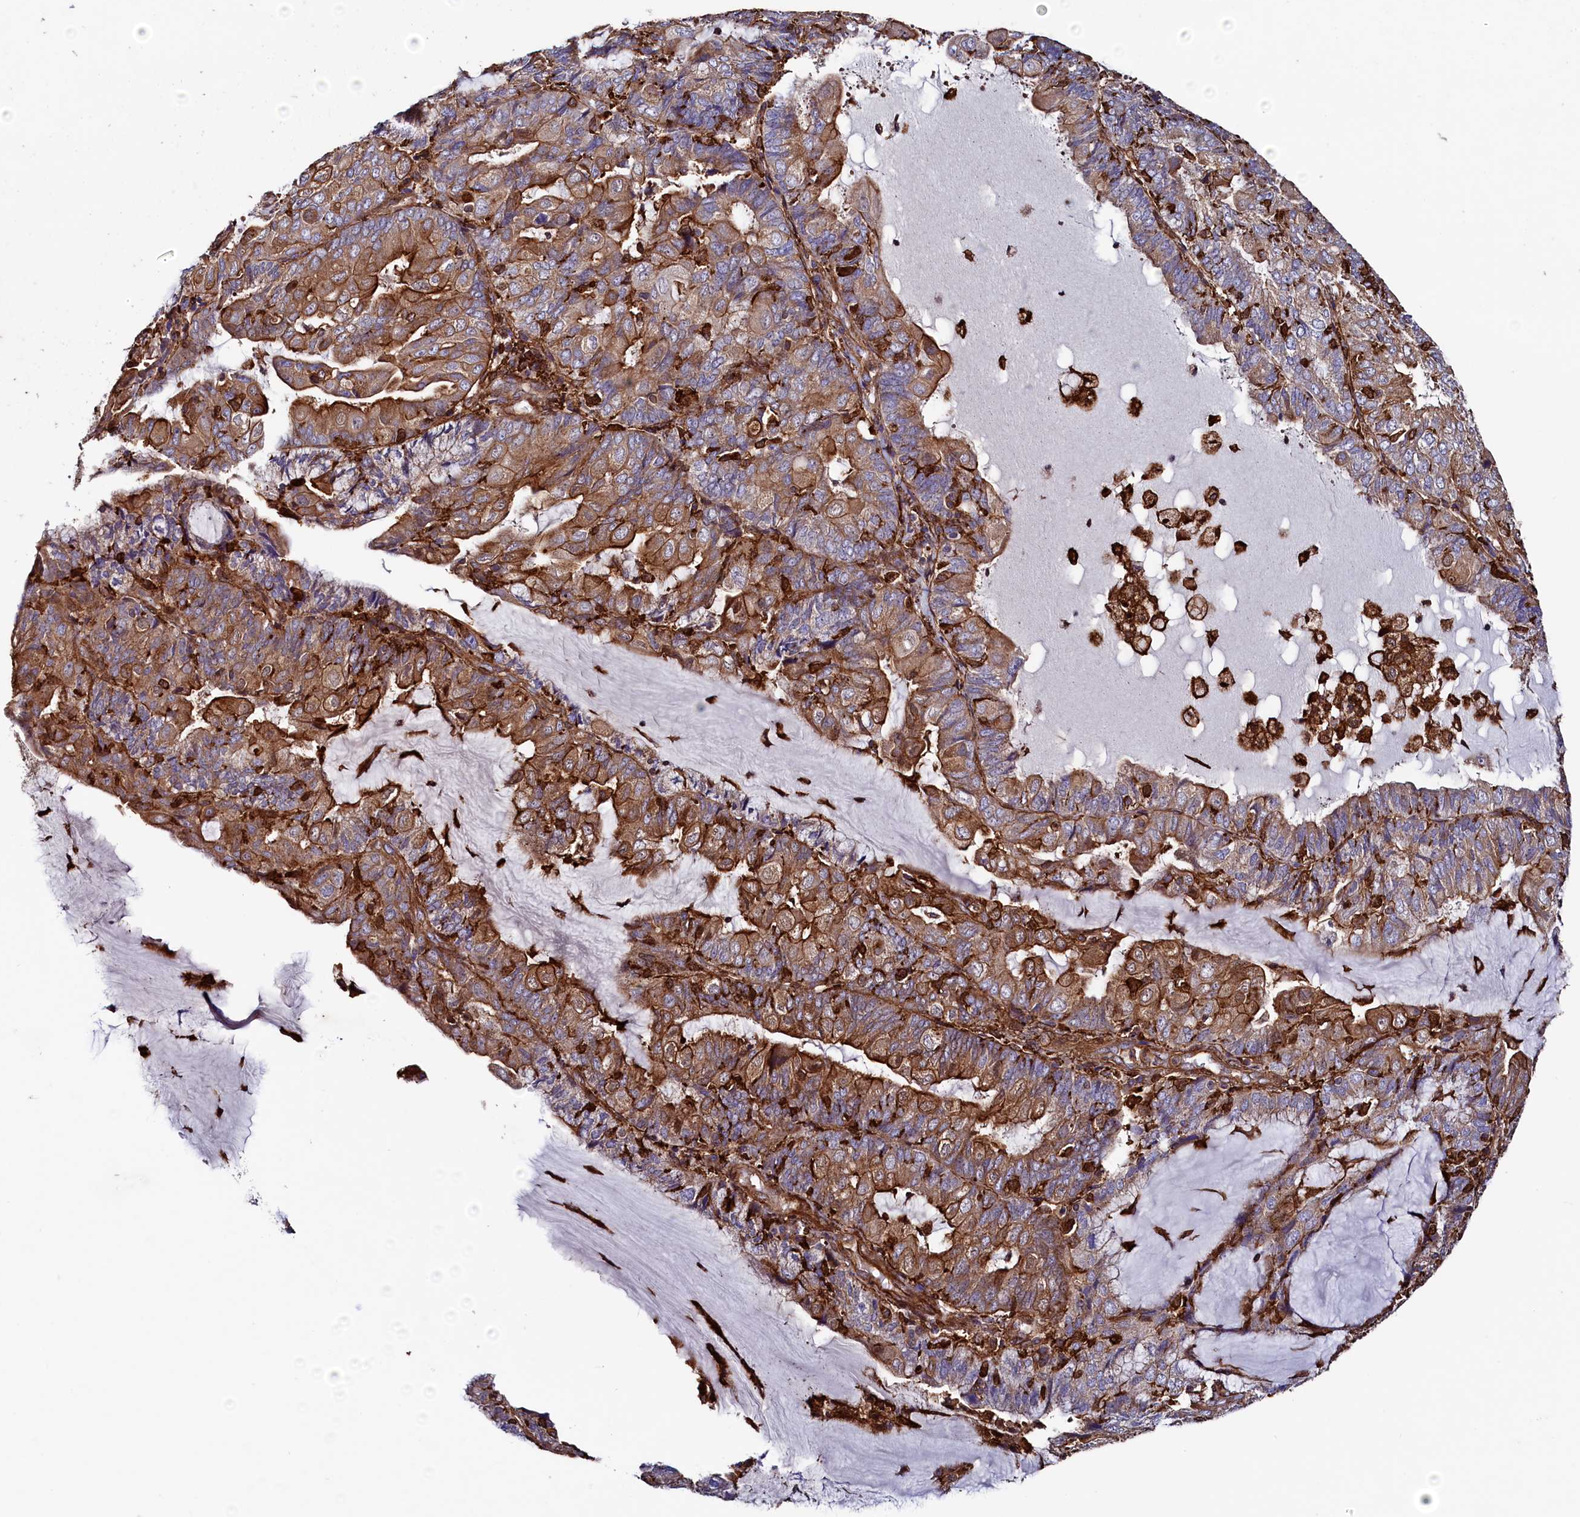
{"staining": {"intensity": "moderate", "quantity": ">75%", "location": "cytoplasmic/membranous"}, "tissue": "endometrial cancer", "cell_type": "Tumor cells", "image_type": "cancer", "snomed": [{"axis": "morphology", "description": "Adenocarcinoma, NOS"}, {"axis": "topography", "description": "Endometrium"}], "caption": "This micrograph exhibits IHC staining of endometrial cancer, with medium moderate cytoplasmic/membranous staining in about >75% of tumor cells.", "gene": "STAMBPL1", "patient": {"sex": "female", "age": 81}}